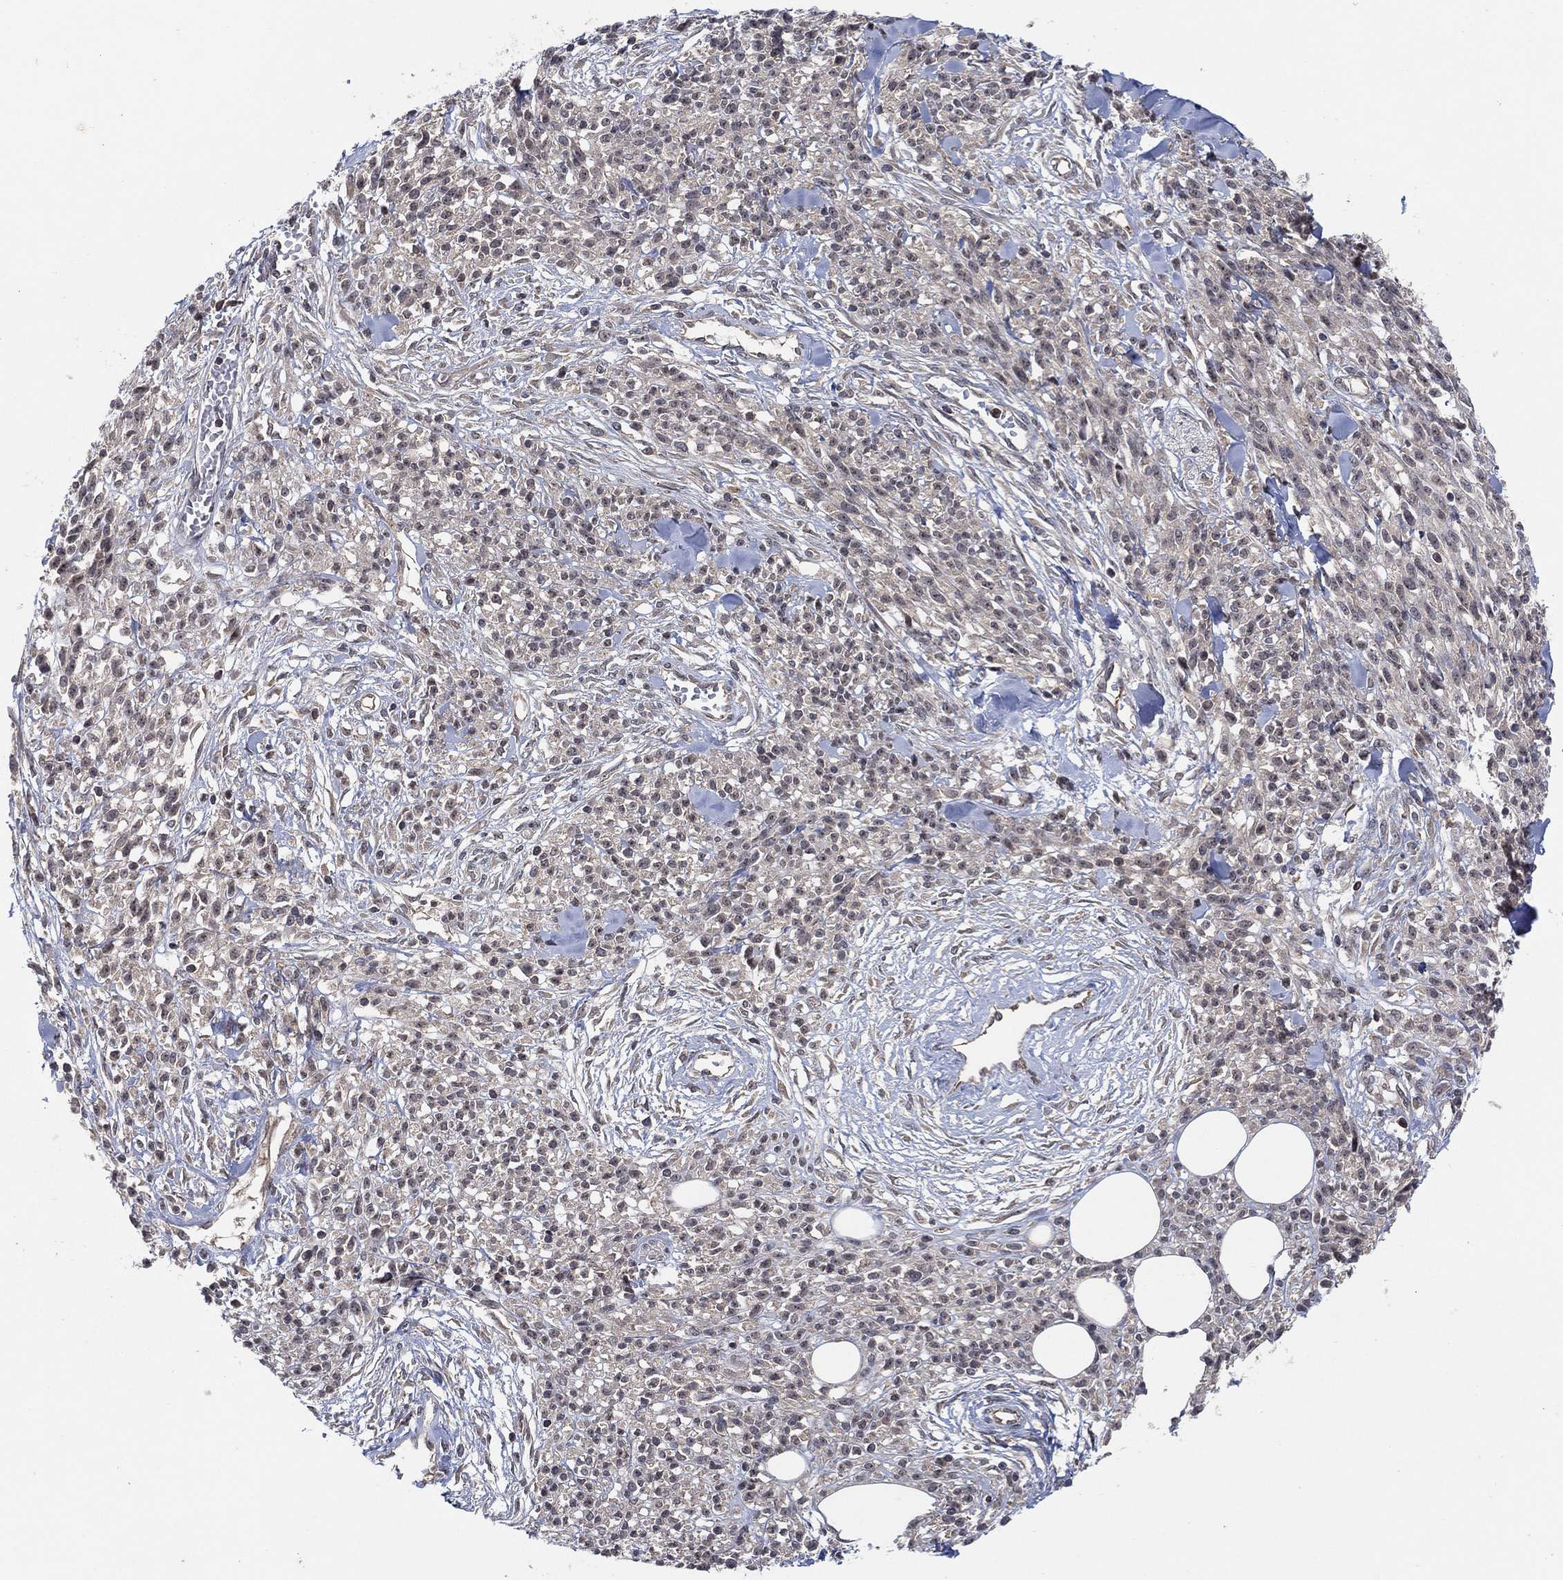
{"staining": {"intensity": "negative", "quantity": "none", "location": "none"}, "tissue": "melanoma", "cell_type": "Tumor cells", "image_type": "cancer", "snomed": [{"axis": "morphology", "description": "Malignant melanoma, NOS"}, {"axis": "topography", "description": "Skin"}, {"axis": "topography", "description": "Skin of trunk"}], "caption": "DAB (3,3'-diaminobenzidine) immunohistochemical staining of human melanoma exhibits no significant expression in tumor cells.", "gene": "TMCO1", "patient": {"sex": "male", "age": 74}}